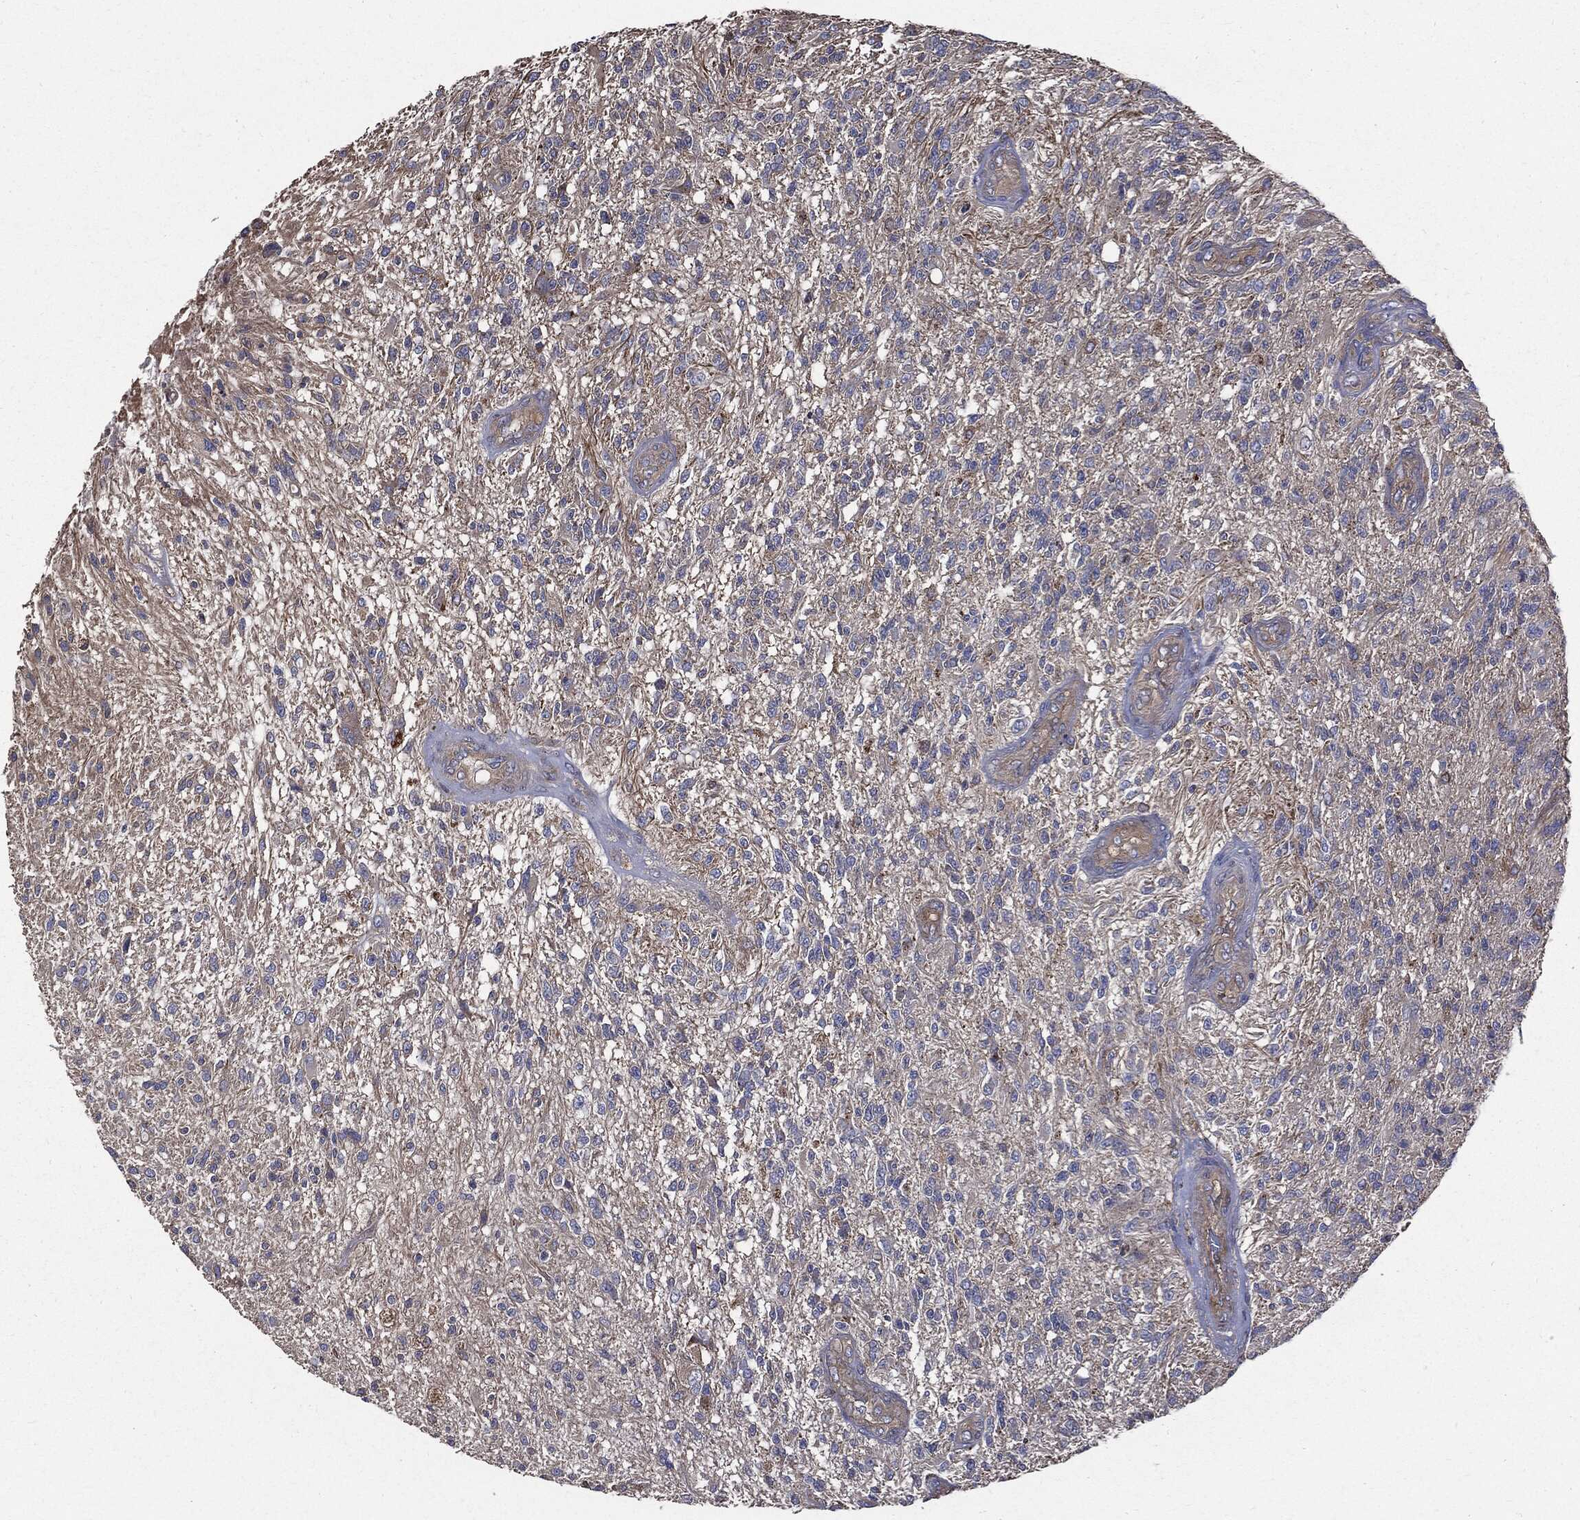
{"staining": {"intensity": "negative", "quantity": "none", "location": "none"}, "tissue": "glioma", "cell_type": "Tumor cells", "image_type": "cancer", "snomed": [{"axis": "morphology", "description": "Glioma, malignant, High grade"}, {"axis": "topography", "description": "Brain"}], "caption": "DAB (3,3'-diaminobenzidine) immunohistochemical staining of glioma demonstrates no significant expression in tumor cells.", "gene": "PDCD6IP", "patient": {"sex": "male", "age": 56}}